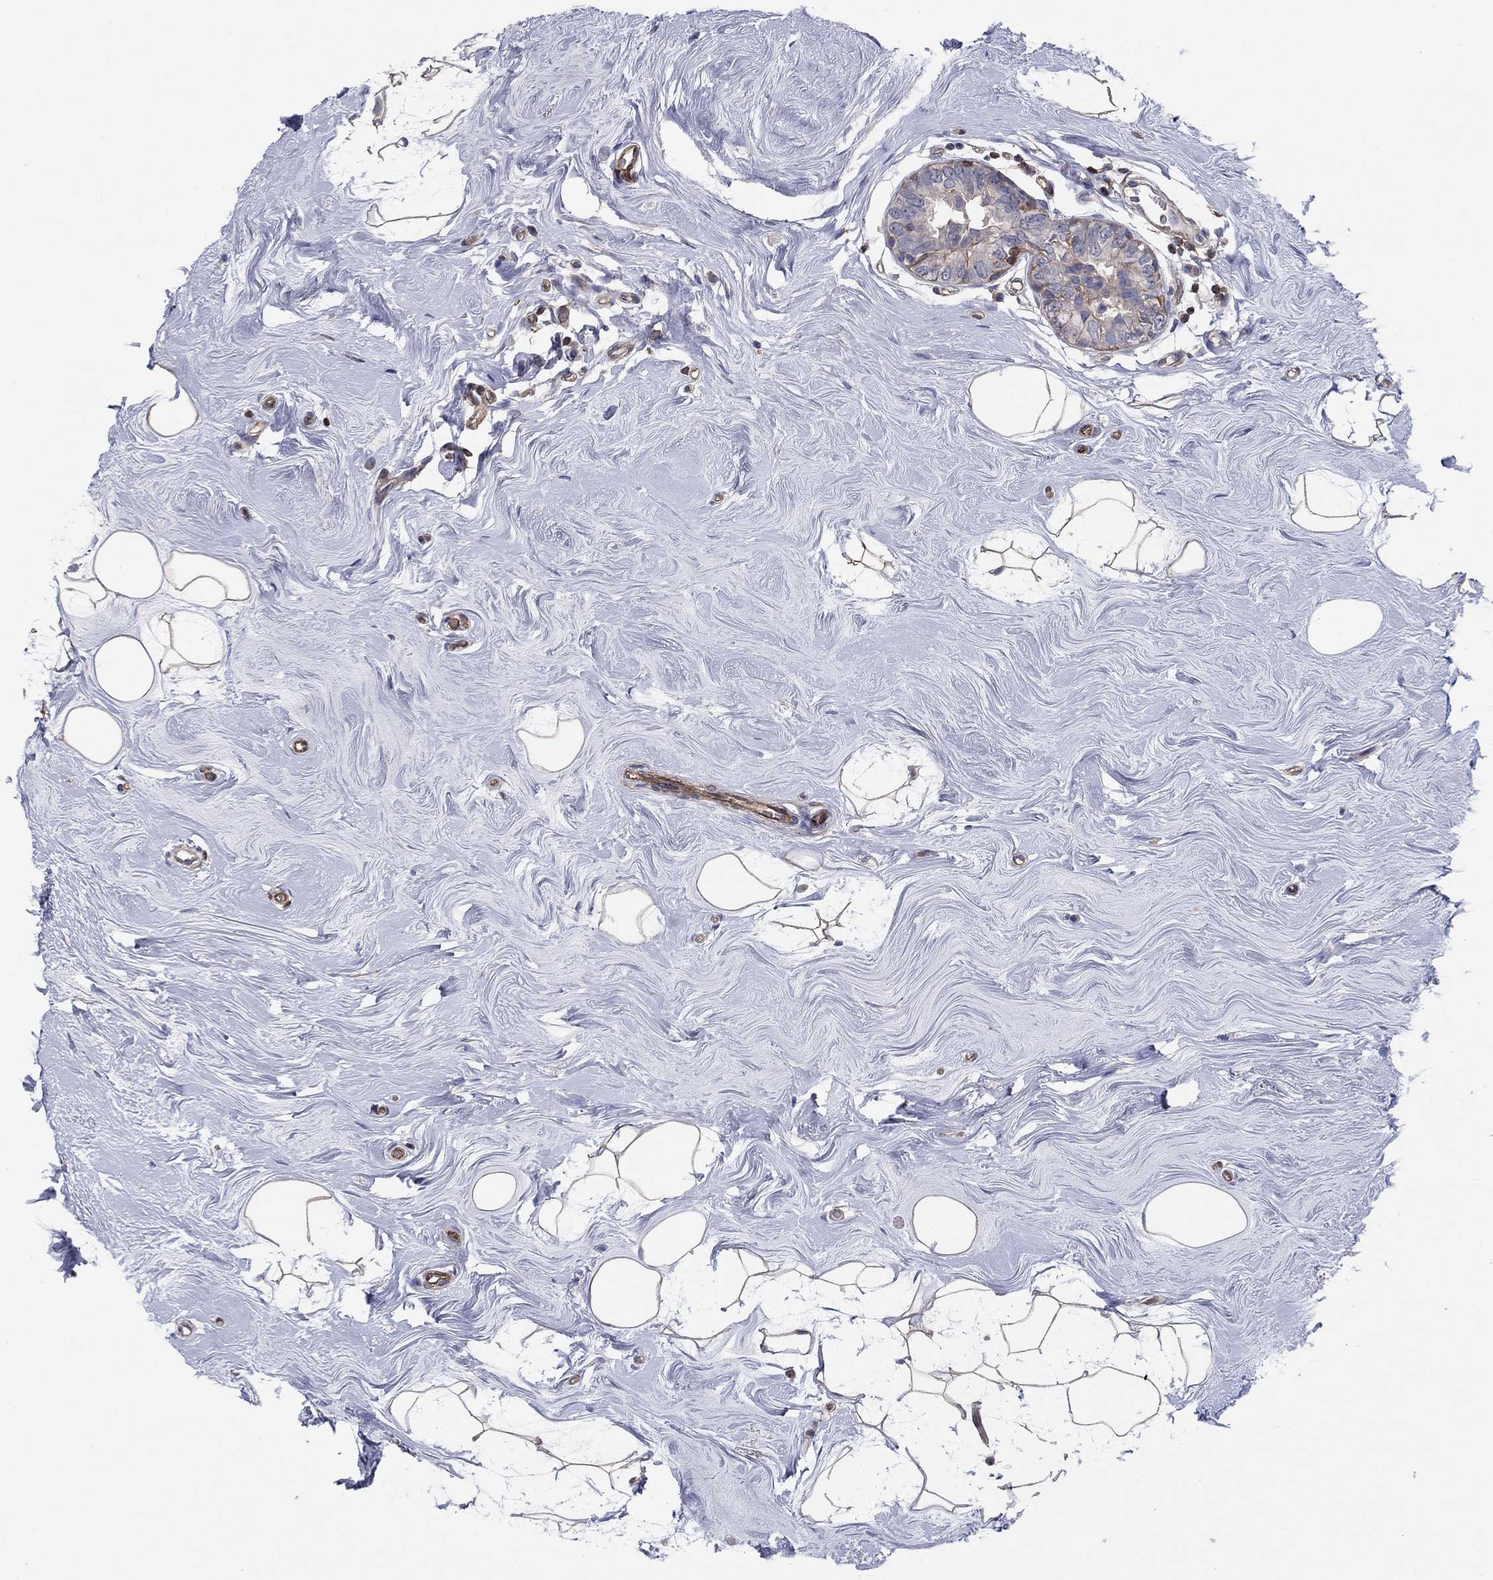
{"staining": {"intensity": "negative", "quantity": "none", "location": "none"}, "tissue": "breast cancer", "cell_type": "Tumor cells", "image_type": "cancer", "snomed": [{"axis": "morphology", "description": "Duct carcinoma"}, {"axis": "topography", "description": "Breast"}], "caption": "A high-resolution photomicrograph shows immunohistochemistry (IHC) staining of breast intraductal carcinoma, which shows no significant staining in tumor cells. Brightfield microscopy of immunohistochemistry stained with DAB (brown) and hematoxylin (blue), captured at high magnification.", "gene": "PSD4", "patient": {"sex": "female", "age": 55}}